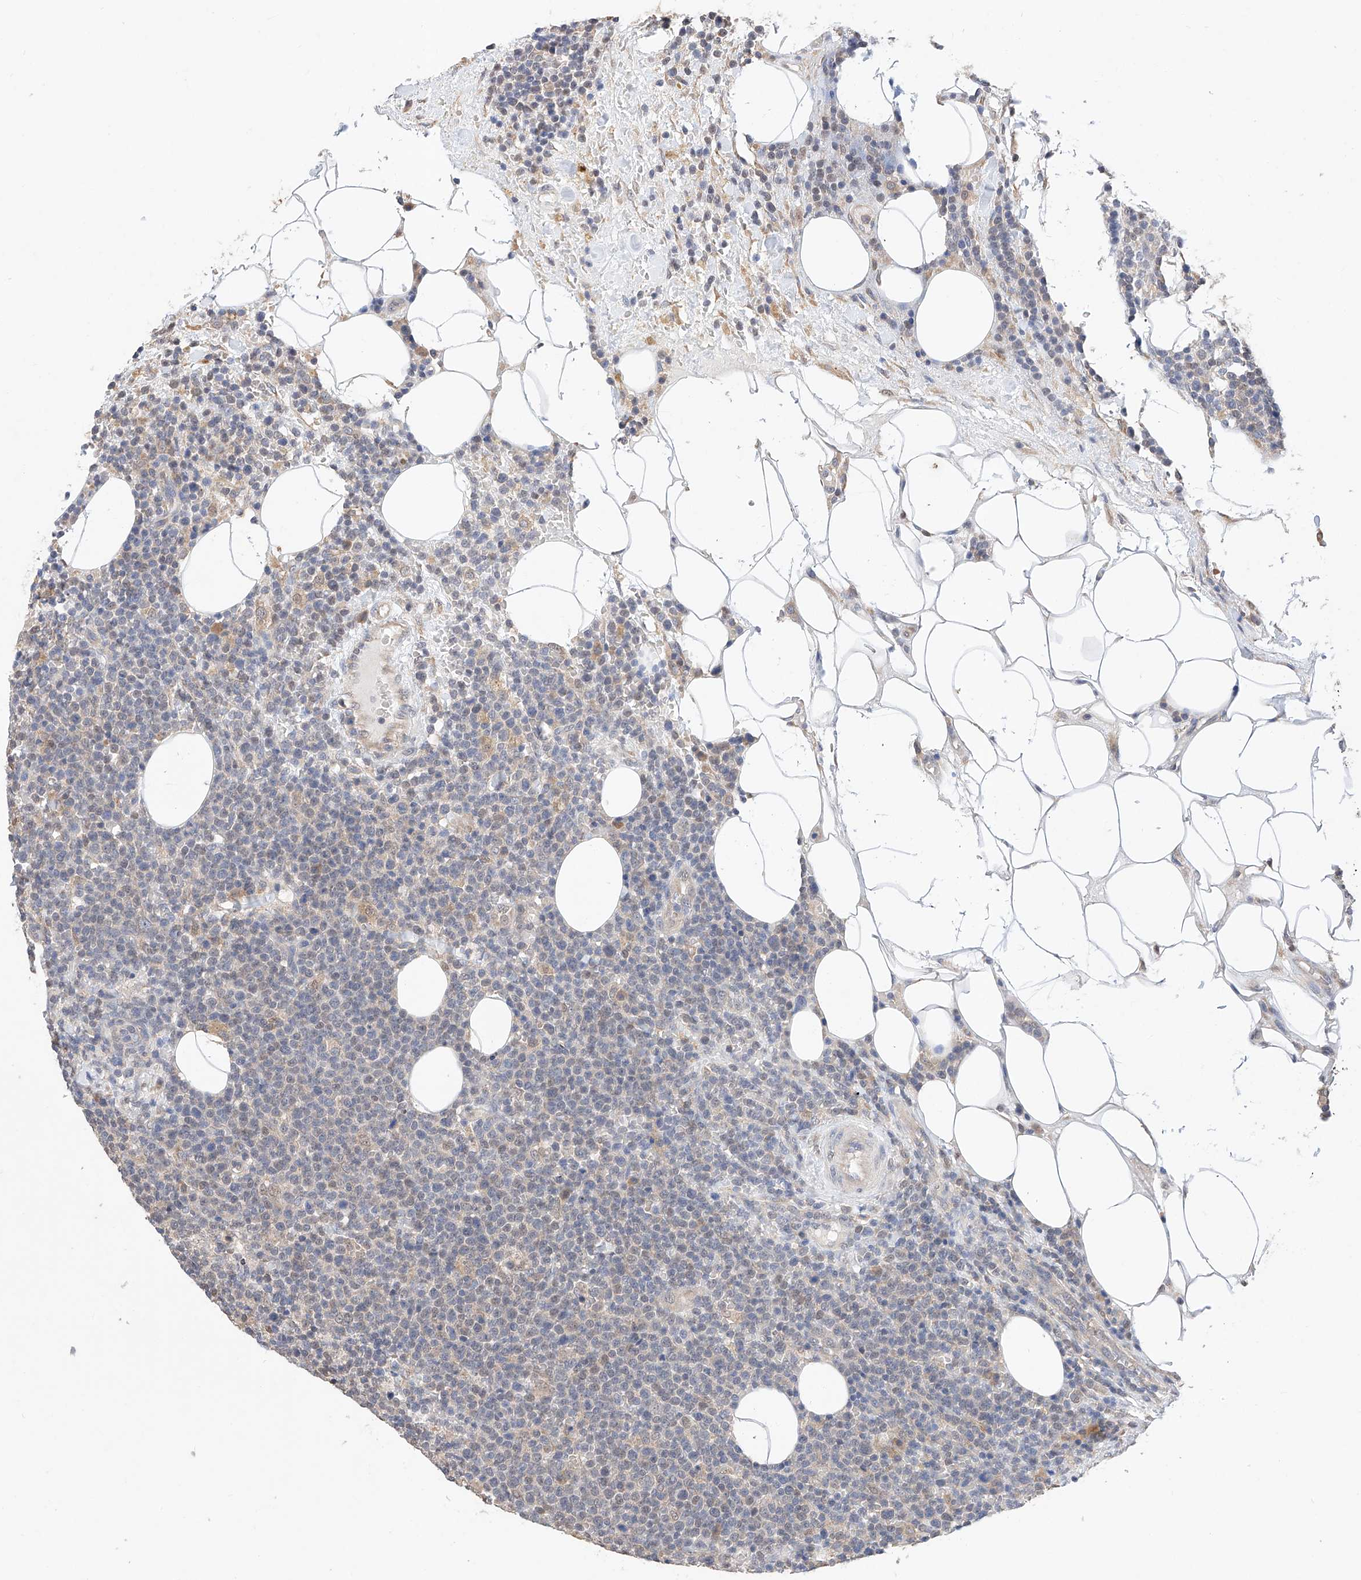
{"staining": {"intensity": "negative", "quantity": "none", "location": "none"}, "tissue": "lymphoma", "cell_type": "Tumor cells", "image_type": "cancer", "snomed": [{"axis": "morphology", "description": "Malignant lymphoma, non-Hodgkin's type, High grade"}, {"axis": "topography", "description": "Lymph node"}], "caption": "Immunohistochemistry histopathology image of neoplastic tissue: lymphoma stained with DAB reveals no significant protein positivity in tumor cells.", "gene": "ZSCAN4", "patient": {"sex": "male", "age": 61}}